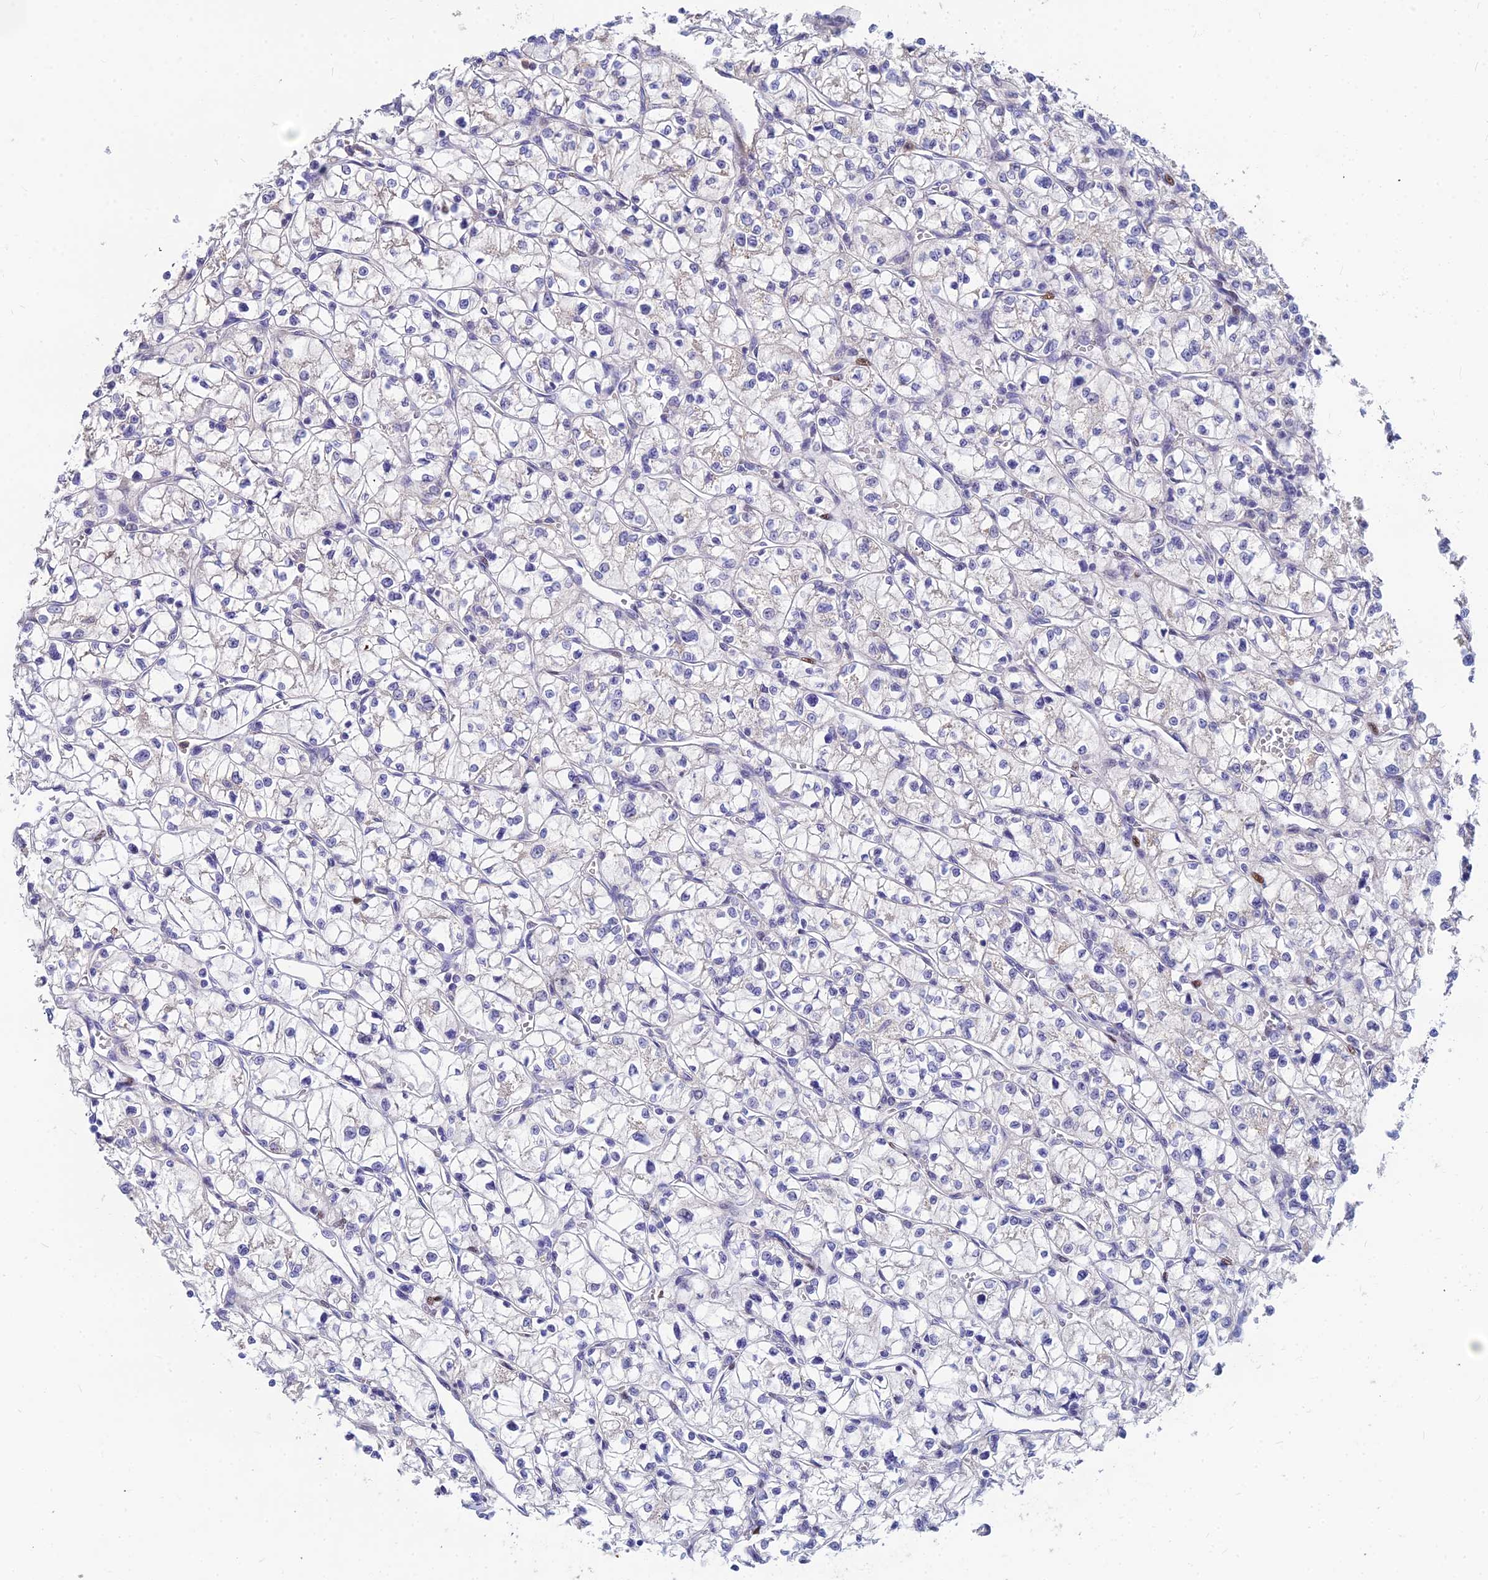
{"staining": {"intensity": "negative", "quantity": "none", "location": "none"}, "tissue": "renal cancer", "cell_type": "Tumor cells", "image_type": "cancer", "snomed": [{"axis": "morphology", "description": "Adenocarcinoma, NOS"}, {"axis": "topography", "description": "Kidney"}], "caption": "This is a photomicrograph of IHC staining of renal cancer (adenocarcinoma), which shows no positivity in tumor cells.", "gene": "GOLGA6D", "patient": {"sex": "female", "age": 64}}